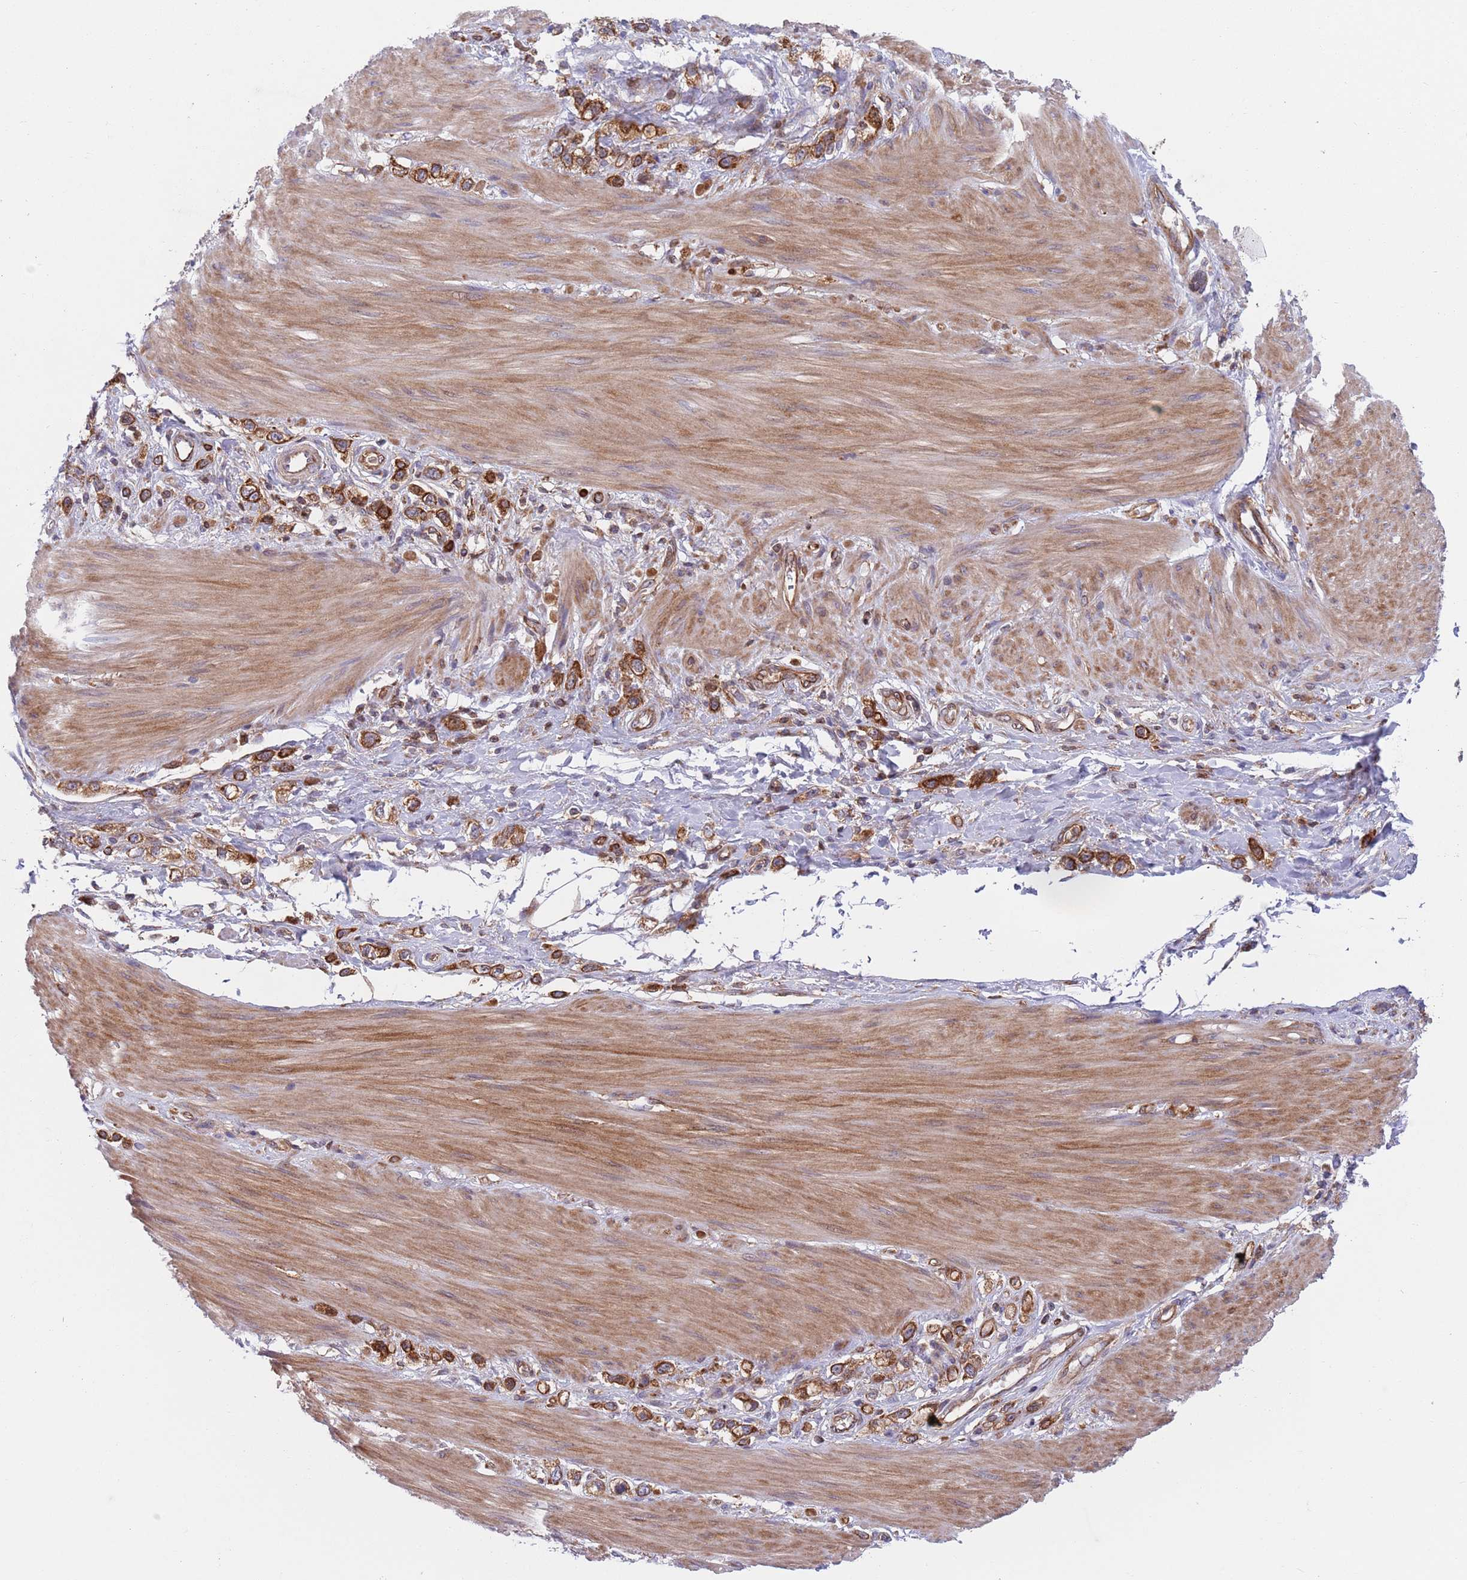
{"staining": {"intensity": "strong", "quantity": ">75%", "location": "cytoplasmic/membranous"}, "tissue": "stomach cancer", "cell_type": "Tumor cells", "image_type": "cancer", "snomed": [{"axis": "morphology", "description": "Adenocarcinoma, NOS"}, {"axis": "topography", "description": "Stomach"}], "caption": "Human stomach adenocarcinoma stained with a protein marker exhibits strong staining in tumor cells.", "gene": "ZMYM5", "patient": {"sex": "female", "age": 65}}